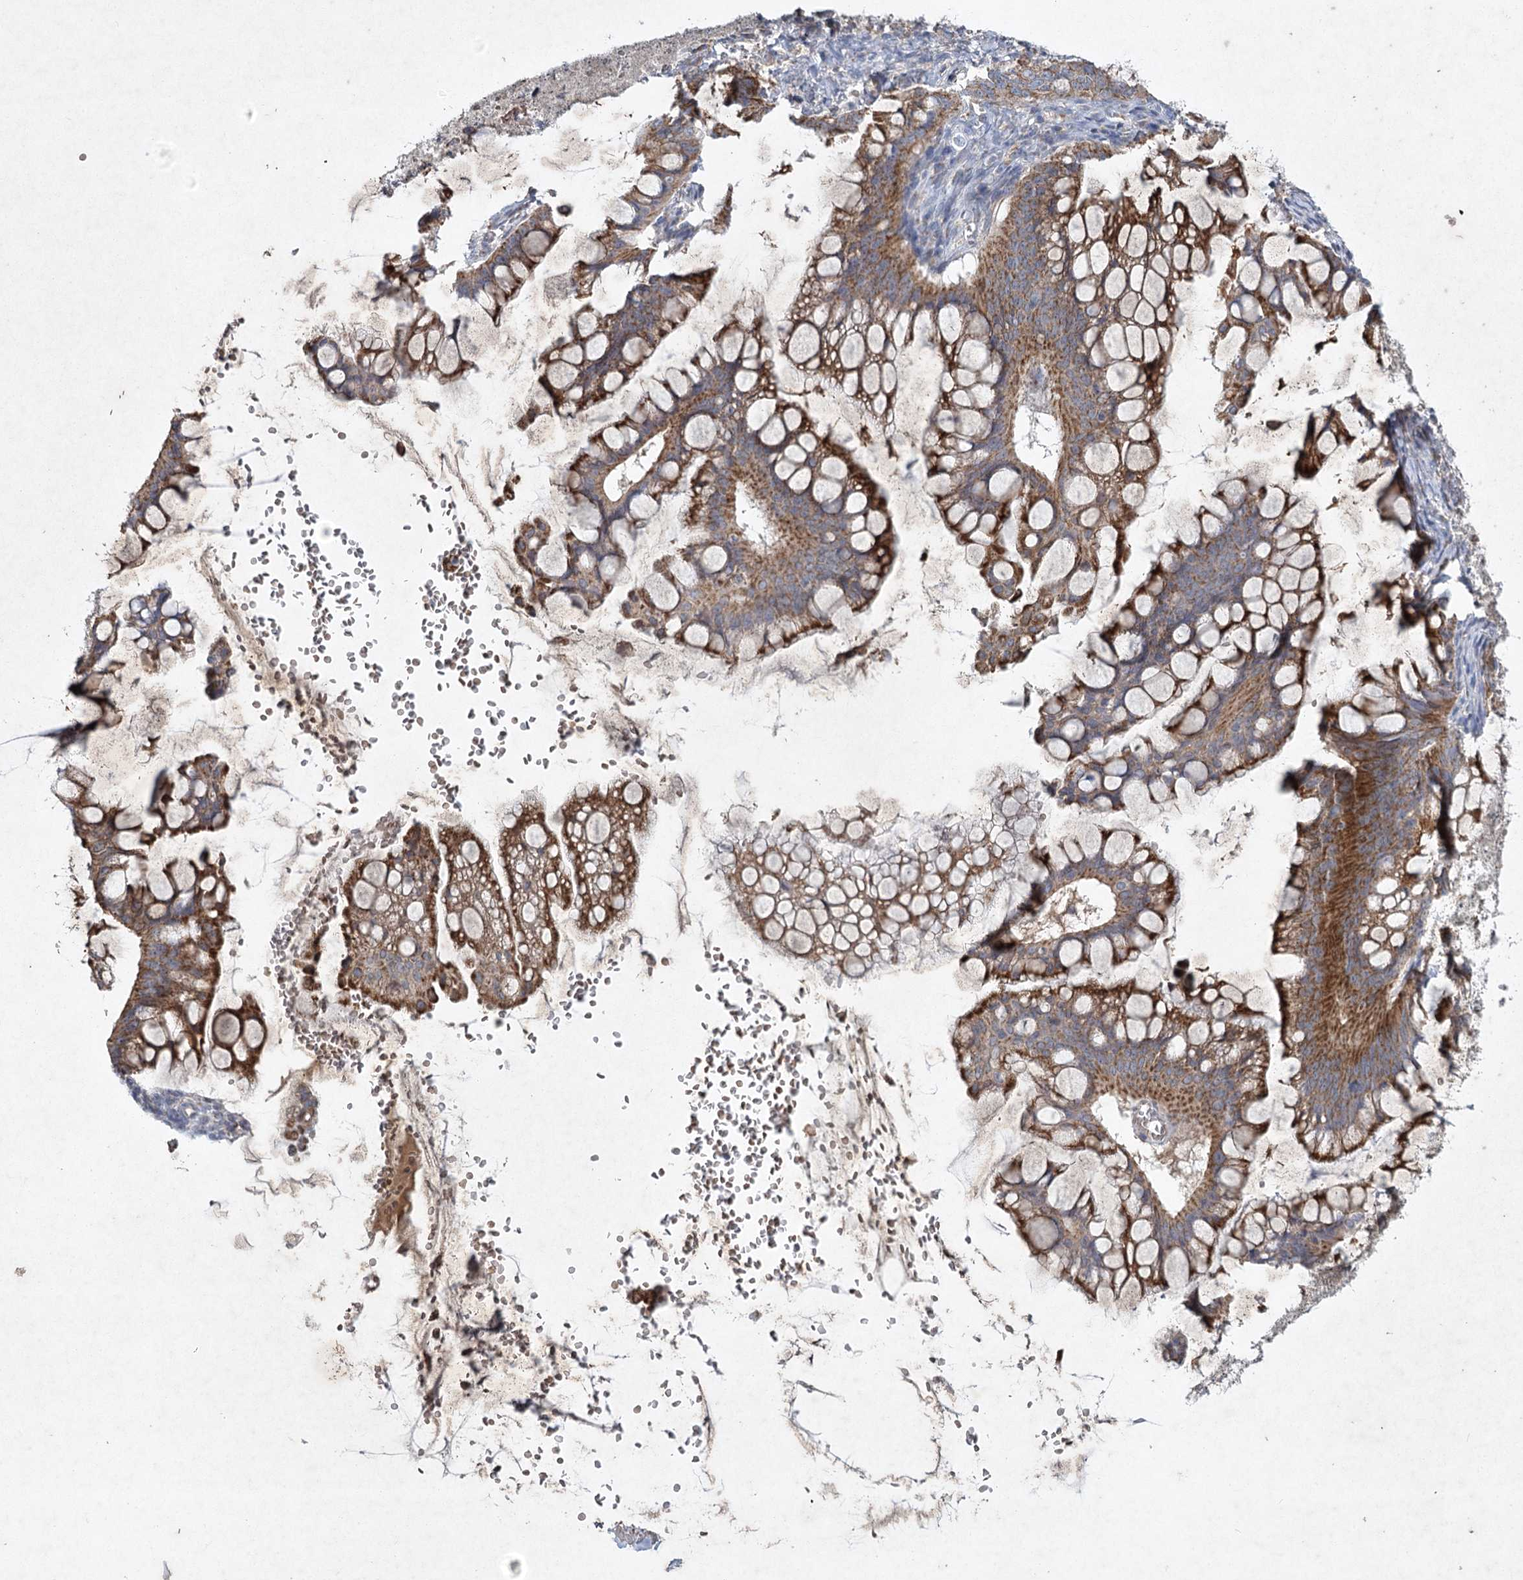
{"staining": {"intensity": "moderate", "quantity": ">75%", "location": "cytoplasmic/membranous"}, "tissue": "ovarian cancer", "cell_type": "Tumor cells", "image_type": "cancer", "snomed": [{"axis": "morphology", "description": "Cystadenocarcinoma, mucinous, NOS"}, {"axis": "topography", "description": "Ovary"}], "caption": "Immunohistochemical staining of human ovarian cancer demonstrates medium levels of moderate cytoplasmic/membranous protein staining in about >75% of tumor cells. (Stains: DAB (3,3'-diaminobenzidine) in brown, nuclei in blue, Microscopy: brightfield microscopy at high magnification).", "gene": "MRPL44", "patient": {"sex": "female", "age": 73}}